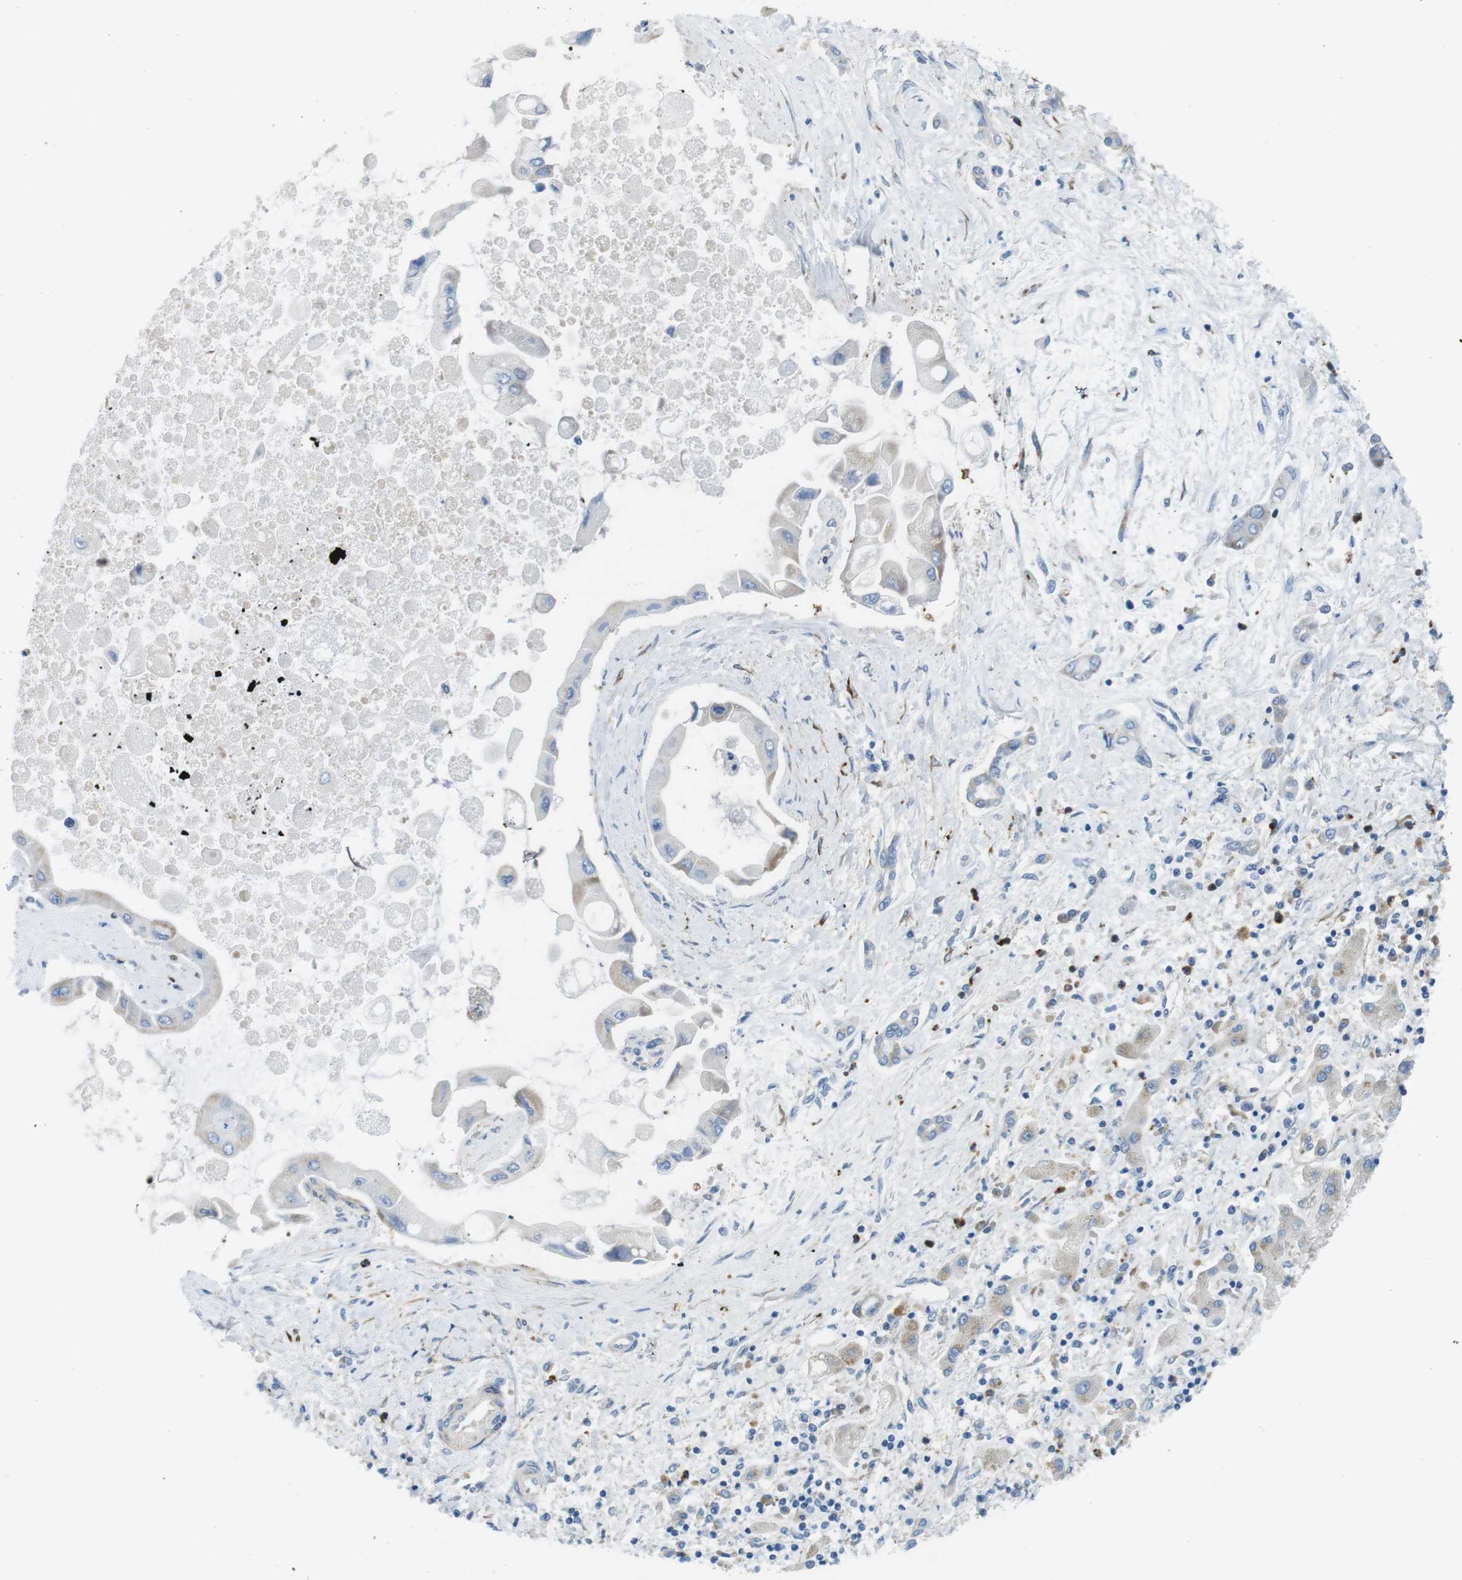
{"staining": {"intensity": "weak", "quantity": "25%-75%", "location": "cytoplasmic/membranous"}, "tissue": "liver cancer", "cell_type": "Tumor cells", "image_type": "cancer", "snomed": [{"axis": "morphology", "description": "Cholangiocarcinoma"}, {"axis": "topography", "description": "Liver"}], "caption": "The image reveals a brown stain indicating the presence of a protein in the cytoplasmic/membranous of tumor cells in liver cancer (cholangiocarcinoma).", "gene": "EMP2", "patient": {"sex": "male", "age": 50}}